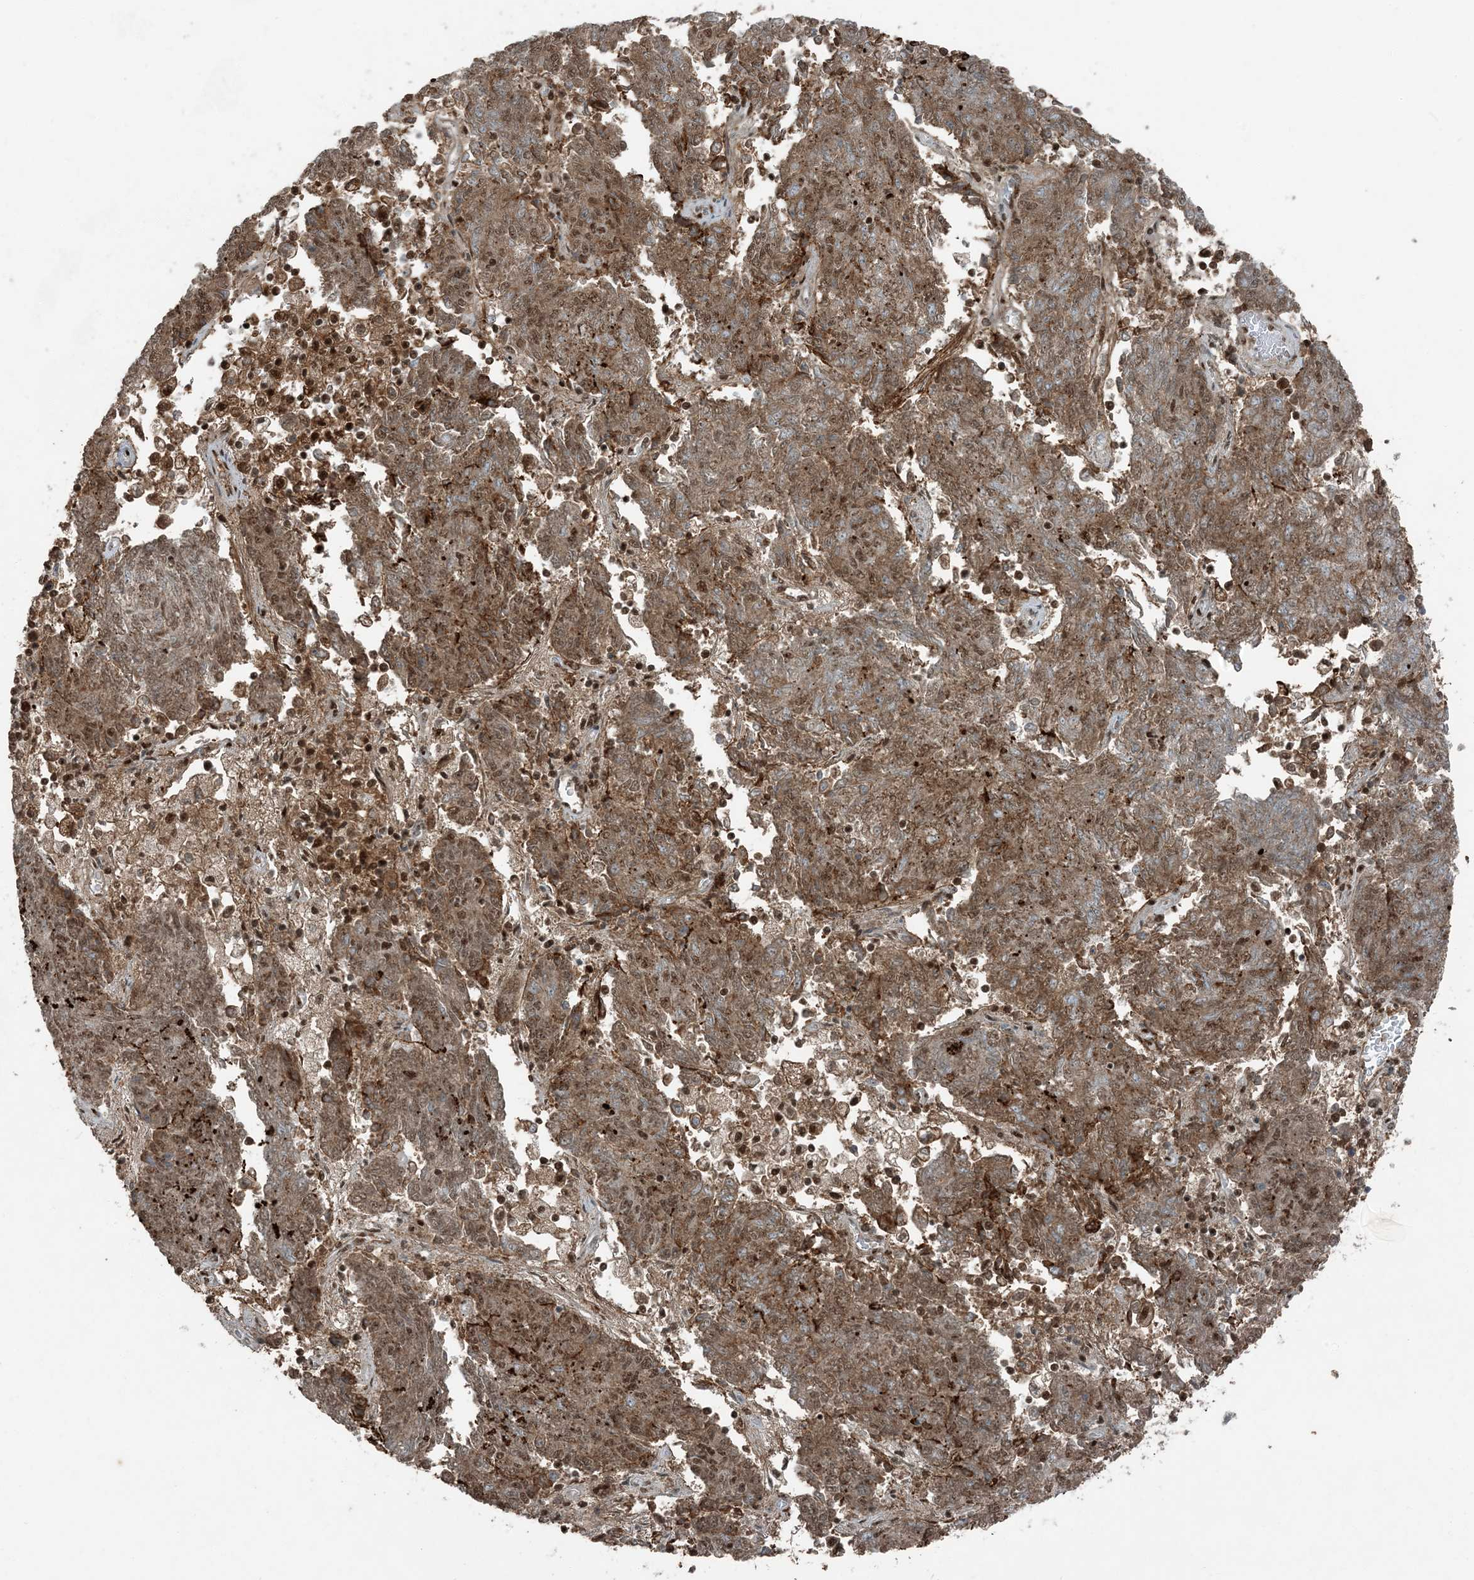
{"staining": {"intensity": "moderate", "quantity": ">75%", "location": "cytoplasmic/membranous,nuclear"}, "tissue": "endometrial cancer", "cell_type": "Tumor cells", "image_type": "cancer", "snomed": [{"axis": "morphology", "description": "Adenocarcinoma, NOS"}, {"axis": "topography", "description": "Endometrium"}], "caption": "This is a photomicrograph of immunohistochemistry (IHC) staining of endometrial cancer, which shows moderate positivity in the cytoplasmic/membranous and nuclear of tumor cells.", "gene": "TADA2B", "patient": {"sex": "female", "age": 80}}